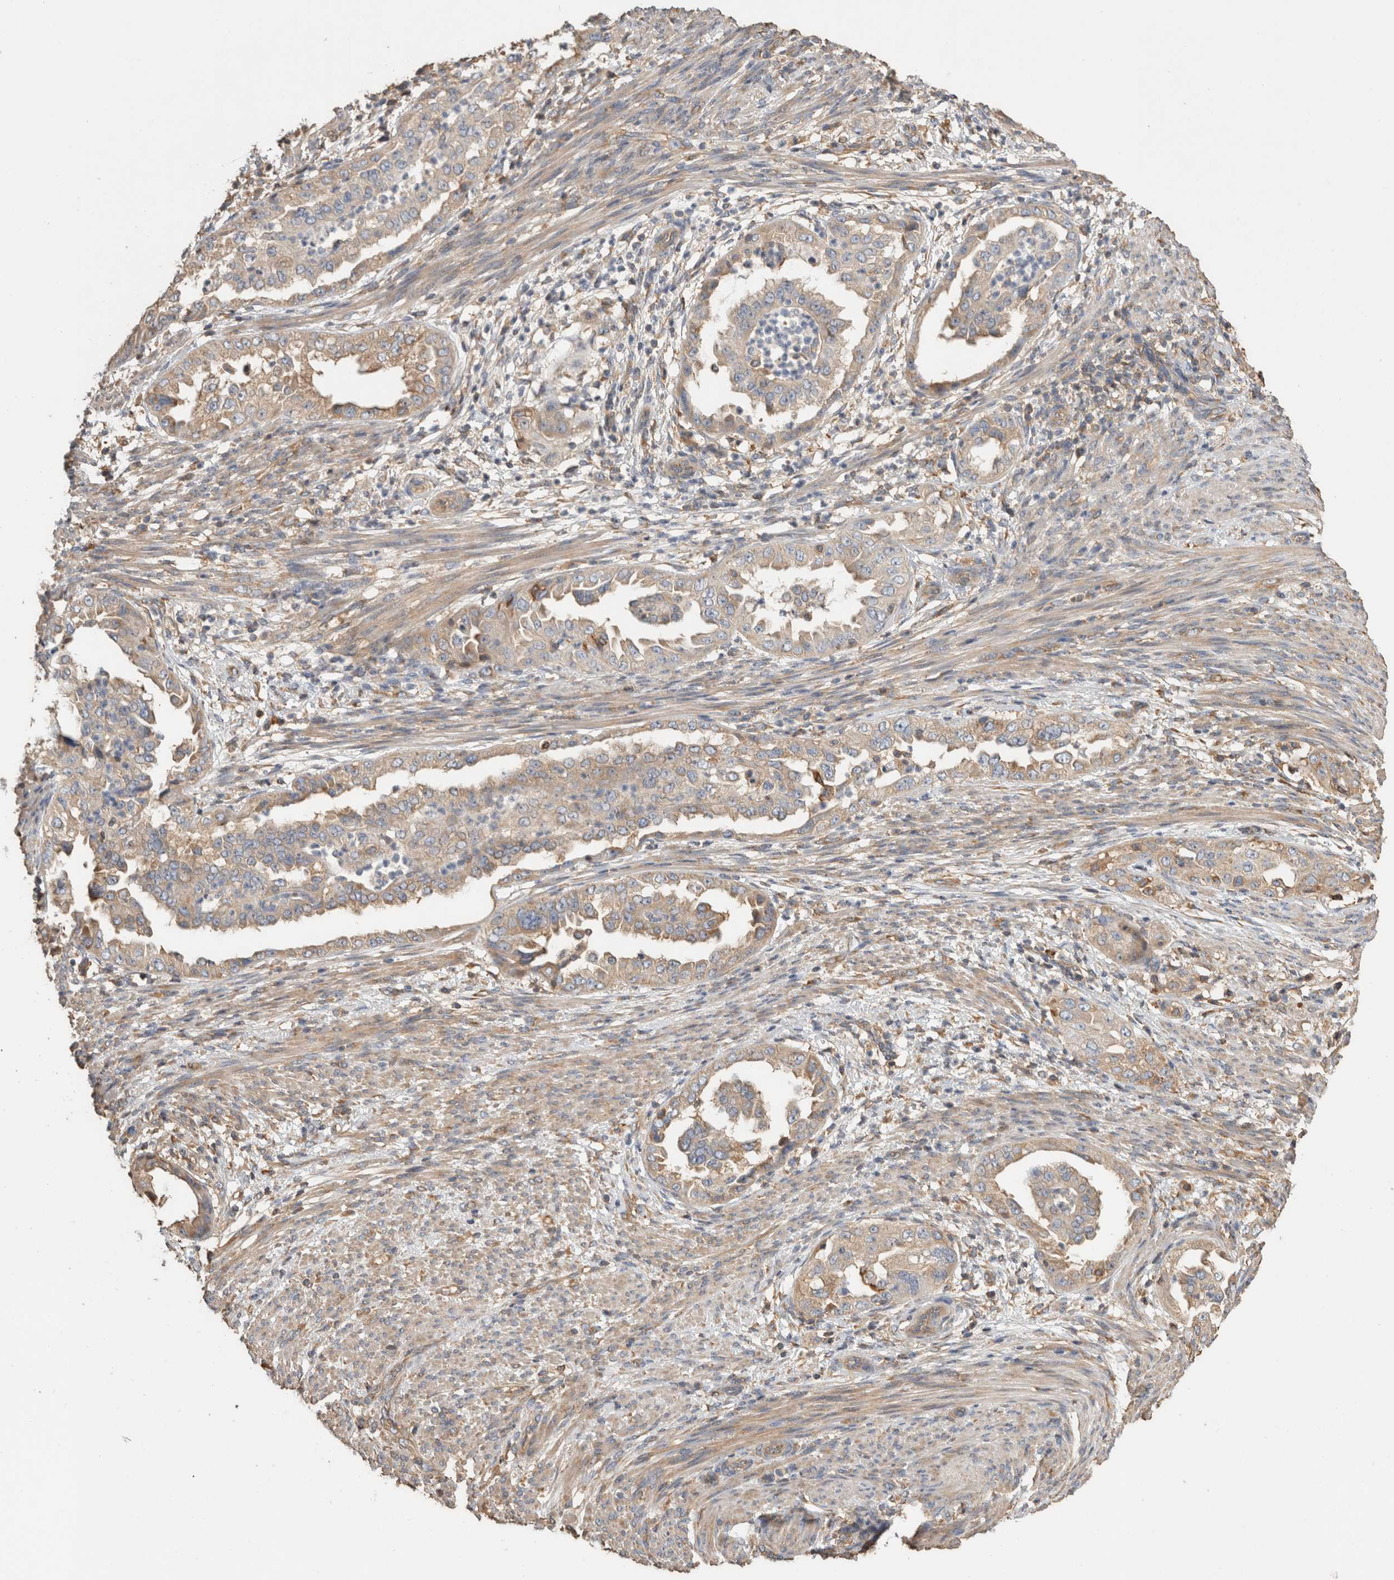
{"staining": {"intensity": "weak", "quantity": ">75%", "location": "cytoplasmic/membranous"}, "tissue": "endometrial cancer", "cell_type": "Tumor cells", "image_type": "cancer", "snomed": [{"axis": "morphology", "description": "Adenocarcinoma, NOS"}, {"axis": "topography", "description": "Endometrium"}], "caption": "Brown immunohistochemical staining in adenocarcinoma (endometrial) demonstrates weak cytoplasmic/membranous staining in approximately >75% of tumor cells. (DAB = brown stain, brightfield microscopy at high magnification).", "gene": "EIF4G3", "patient": {"sex": "female", "age": 85}}